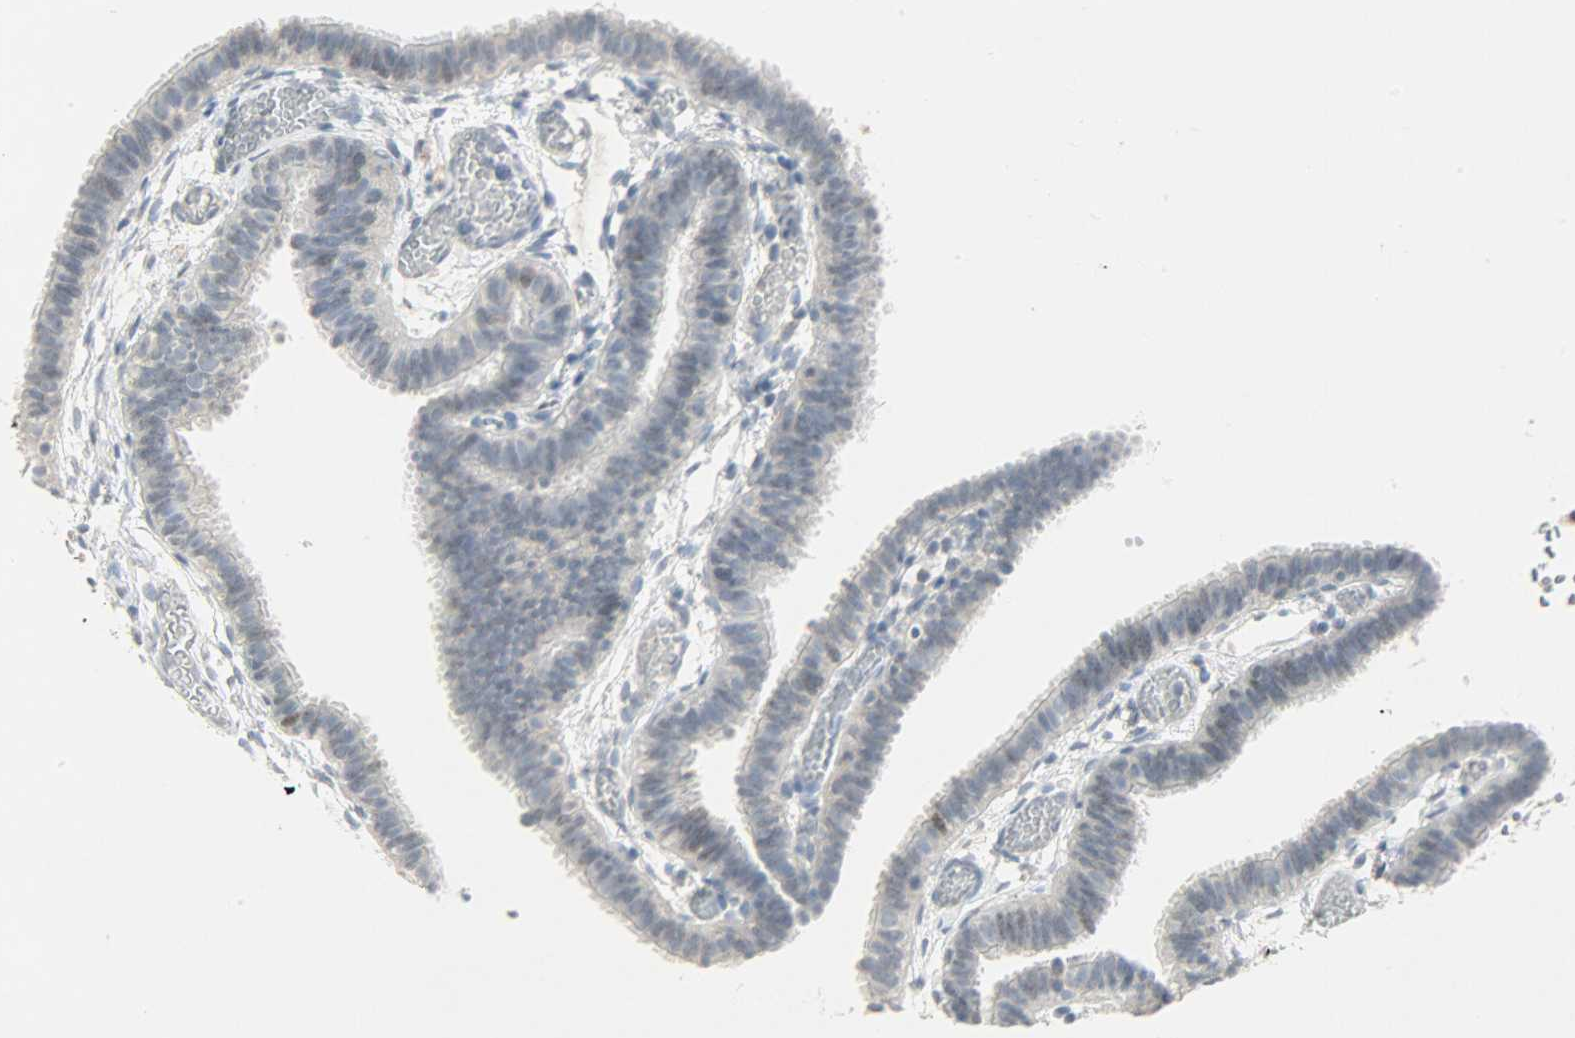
{"staining": {"intensity": "weak", "quantity": "<25%", "location": "cytoplasmic/membranous,nuclear"}, "tissue": "fallopian tube", "cell_type": "Glandular cells", "image_type": "normal", "snomed": [{"axis": "morphology", "description": "Normal tissue, NOS"}, {"axis": "topography", "description": "Fallopian tube"}], "caption": "The immunohistochemistry (IHC) histopathology image has no significant positivity in glandular cells of fallopian tube.", "gene": "CAMK4", "patient": {"sex": "female", "age": 29}}